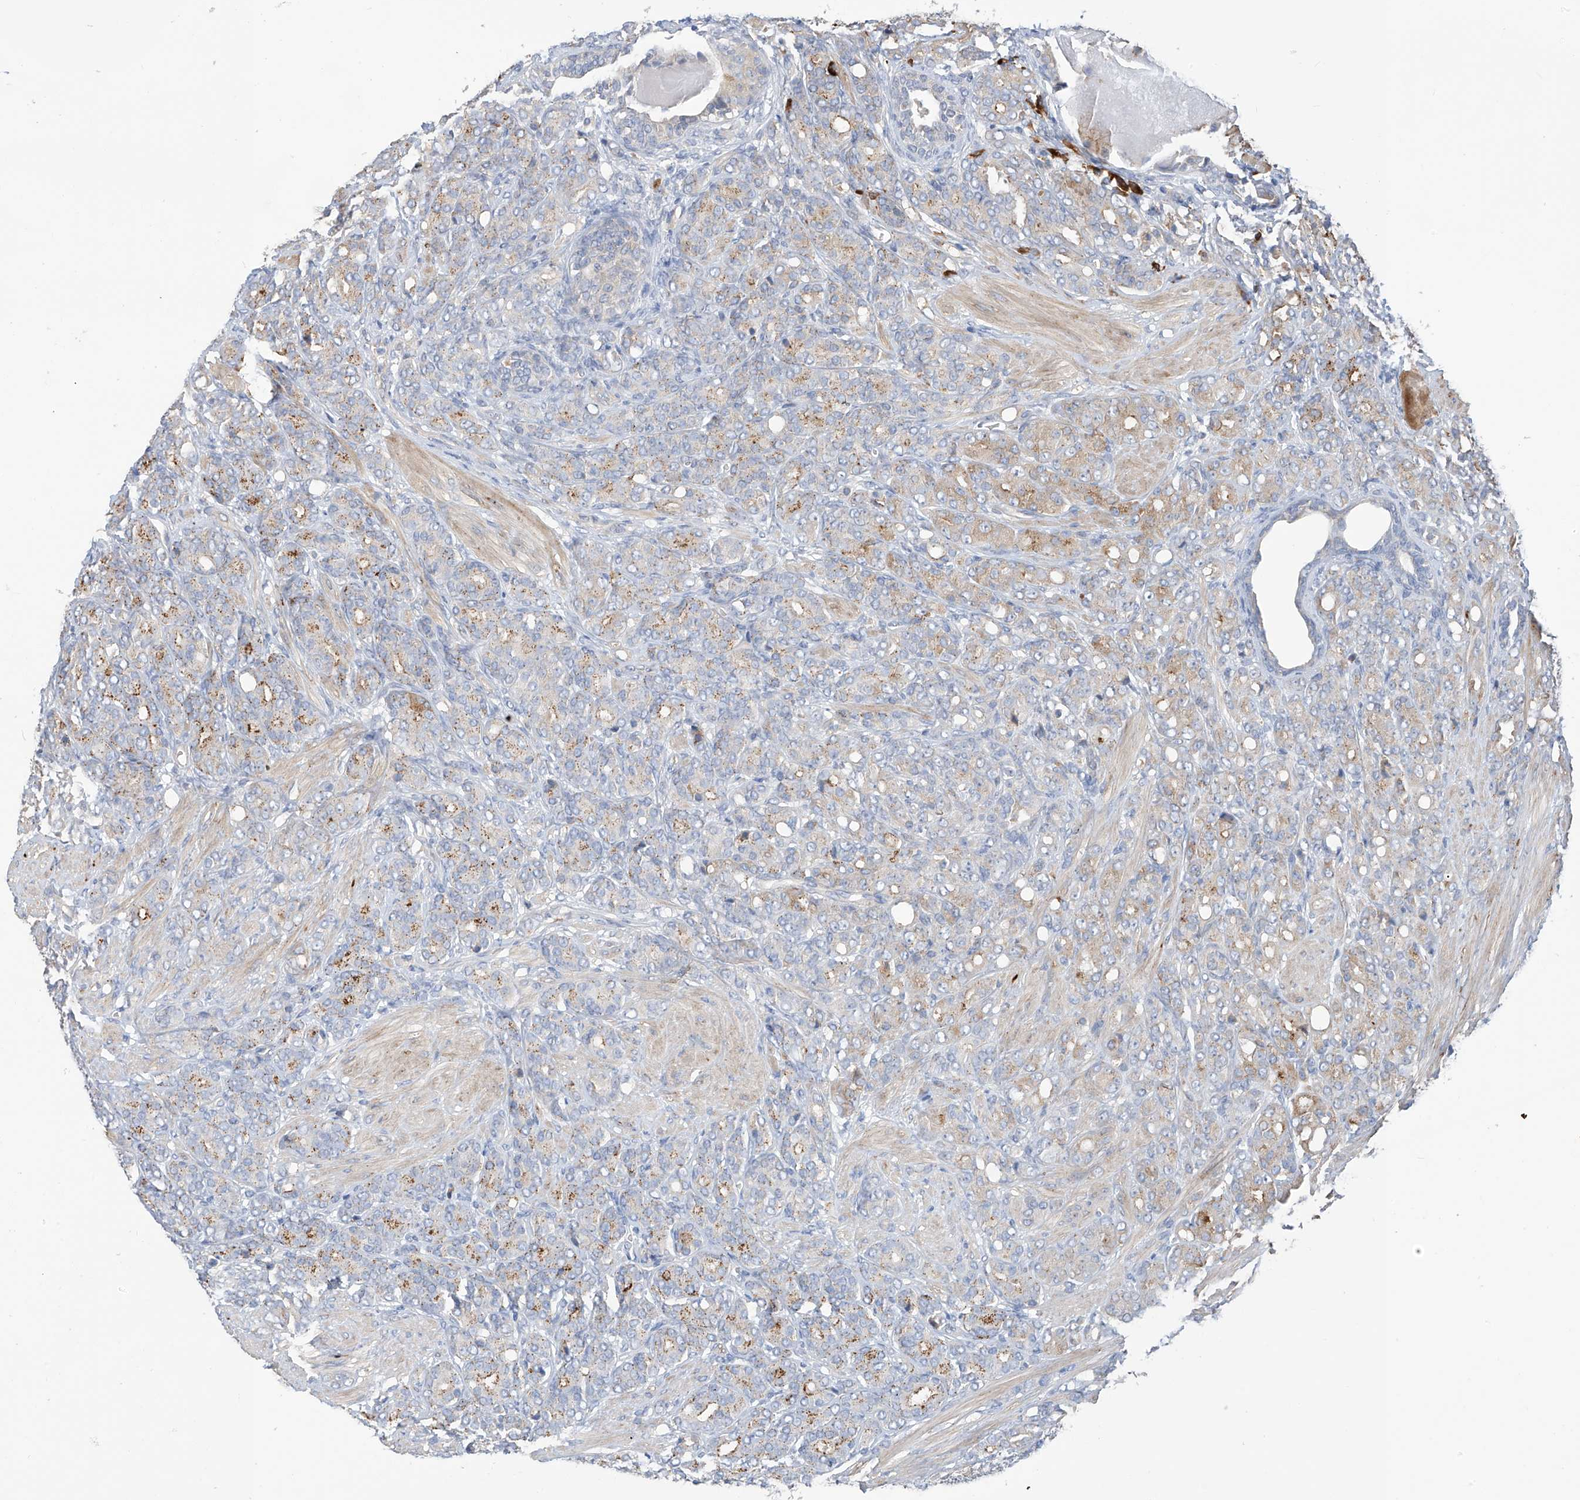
{"staining": {"intensity": "moderate", "quantity": "<25%", "location": "cytoplasmic/membranous"}, "tissue": "prostate cancer", "cell_type": "Tumor cells", "image_type": "cancer", "snomed": [{"axis": "morphology", "description": "Adenocarcinoma, High grade"}, {"axis": "topography", "description": "Prostate"}], "caption": "Immunohistochemistry (IHC) photomicrograph of human prostate cancer (high-grade adenocarcinoma) stained for a protein (brown), which reveals low levels of moderate cytoplasmic/membranous staining in about <25% of tumor cells.", "gene": "REC8", "patient": {"sex": "male", "age": 62}}